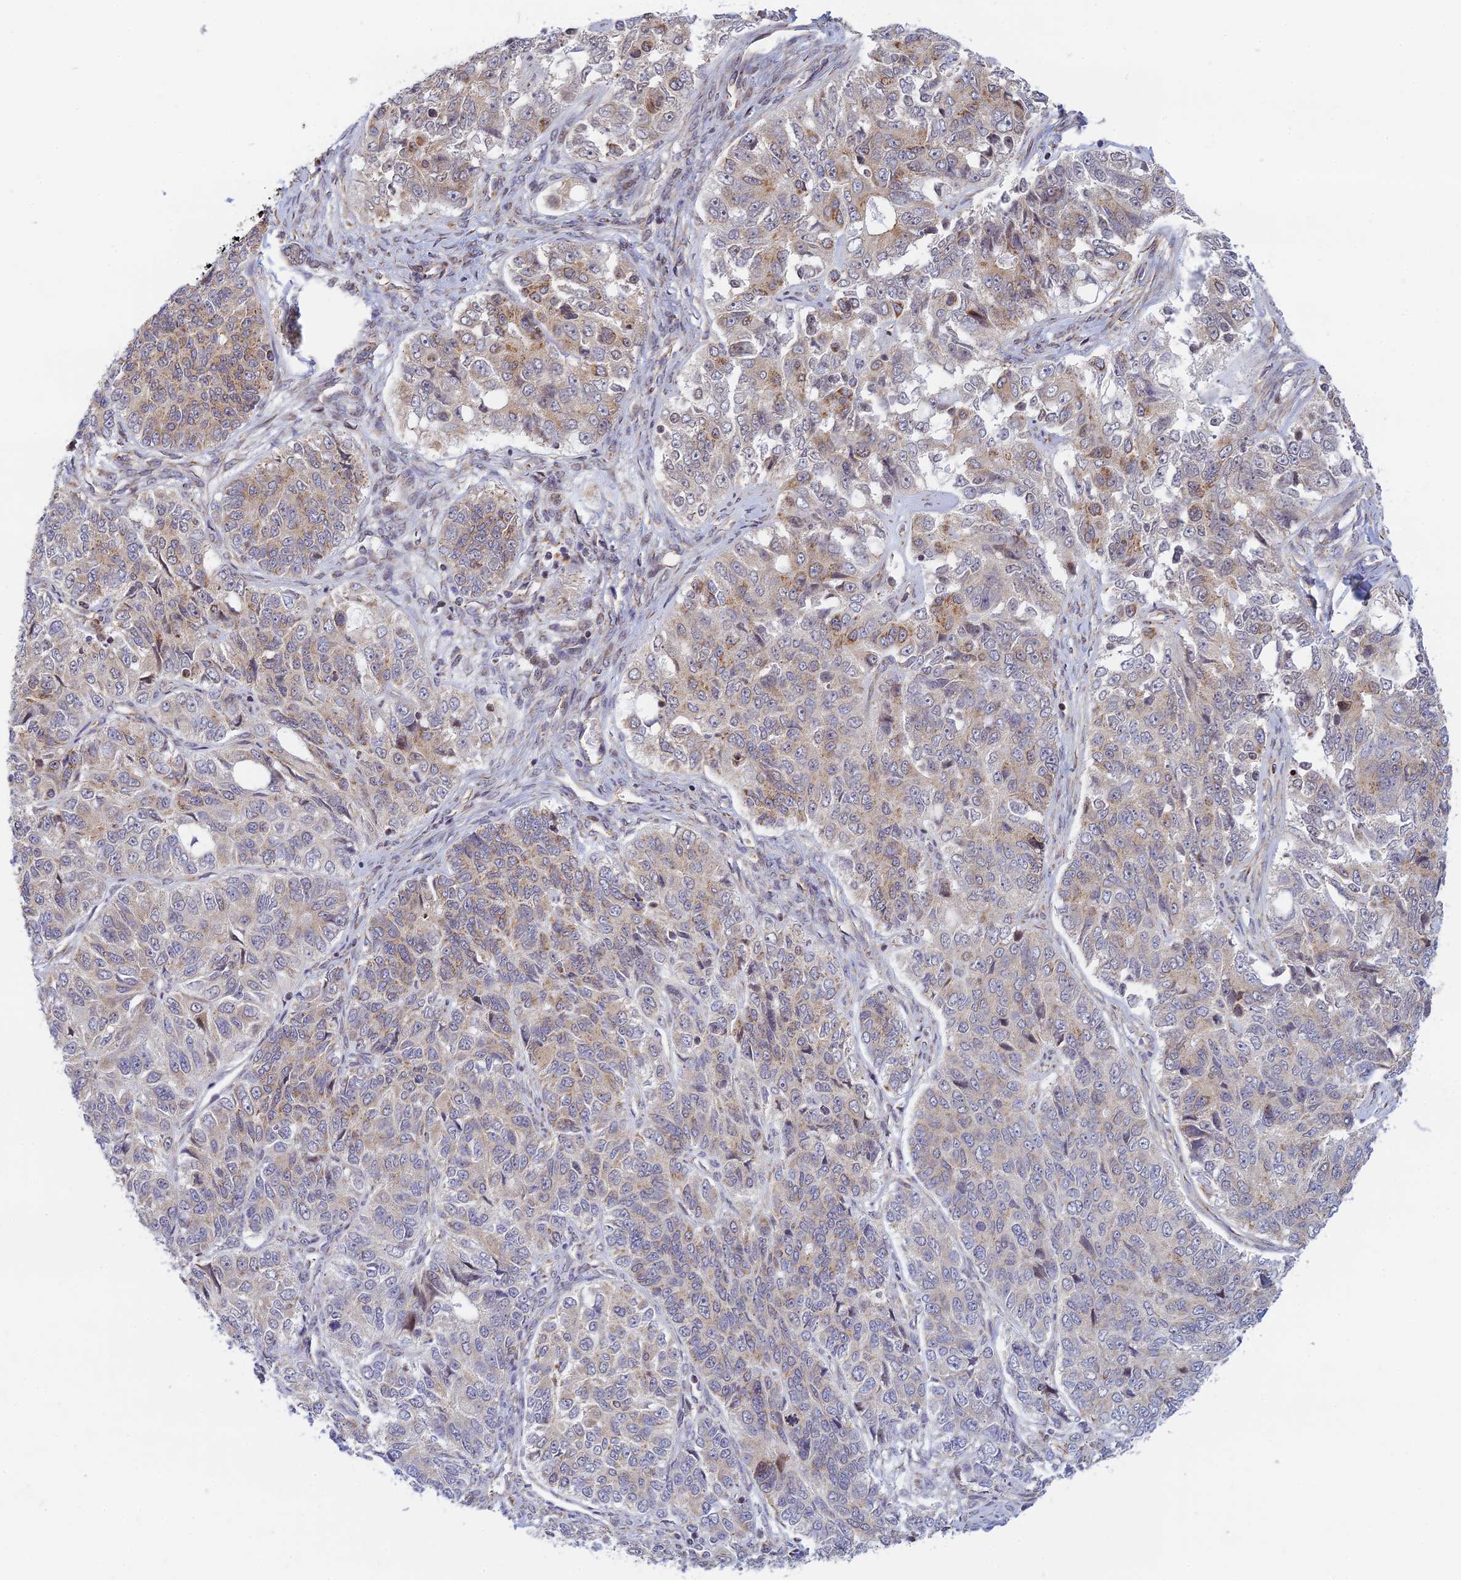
{"staining": {"intensity": "weak", "quantity": "25%-75%", "location": "cytoplasmic/membranous"}, "tissue": "ovarian cancer", "cell_type": "Tumor cells", "image_type": "cancer", "snomed": [{"axis": "morphology", "description": "Carcinoma, endometroid"}, {"axis": "topography", "description": "Ovary"}], "caption": "Brown immunohistochemical staining in ovarian cancer (endometroid carcinoma) reveals weak cytoplasmic/membranous staining in approximately 25%-75% of tumor cells.", "gene": "HOOK2", "patient": {"sex": "female", "age": 51}}